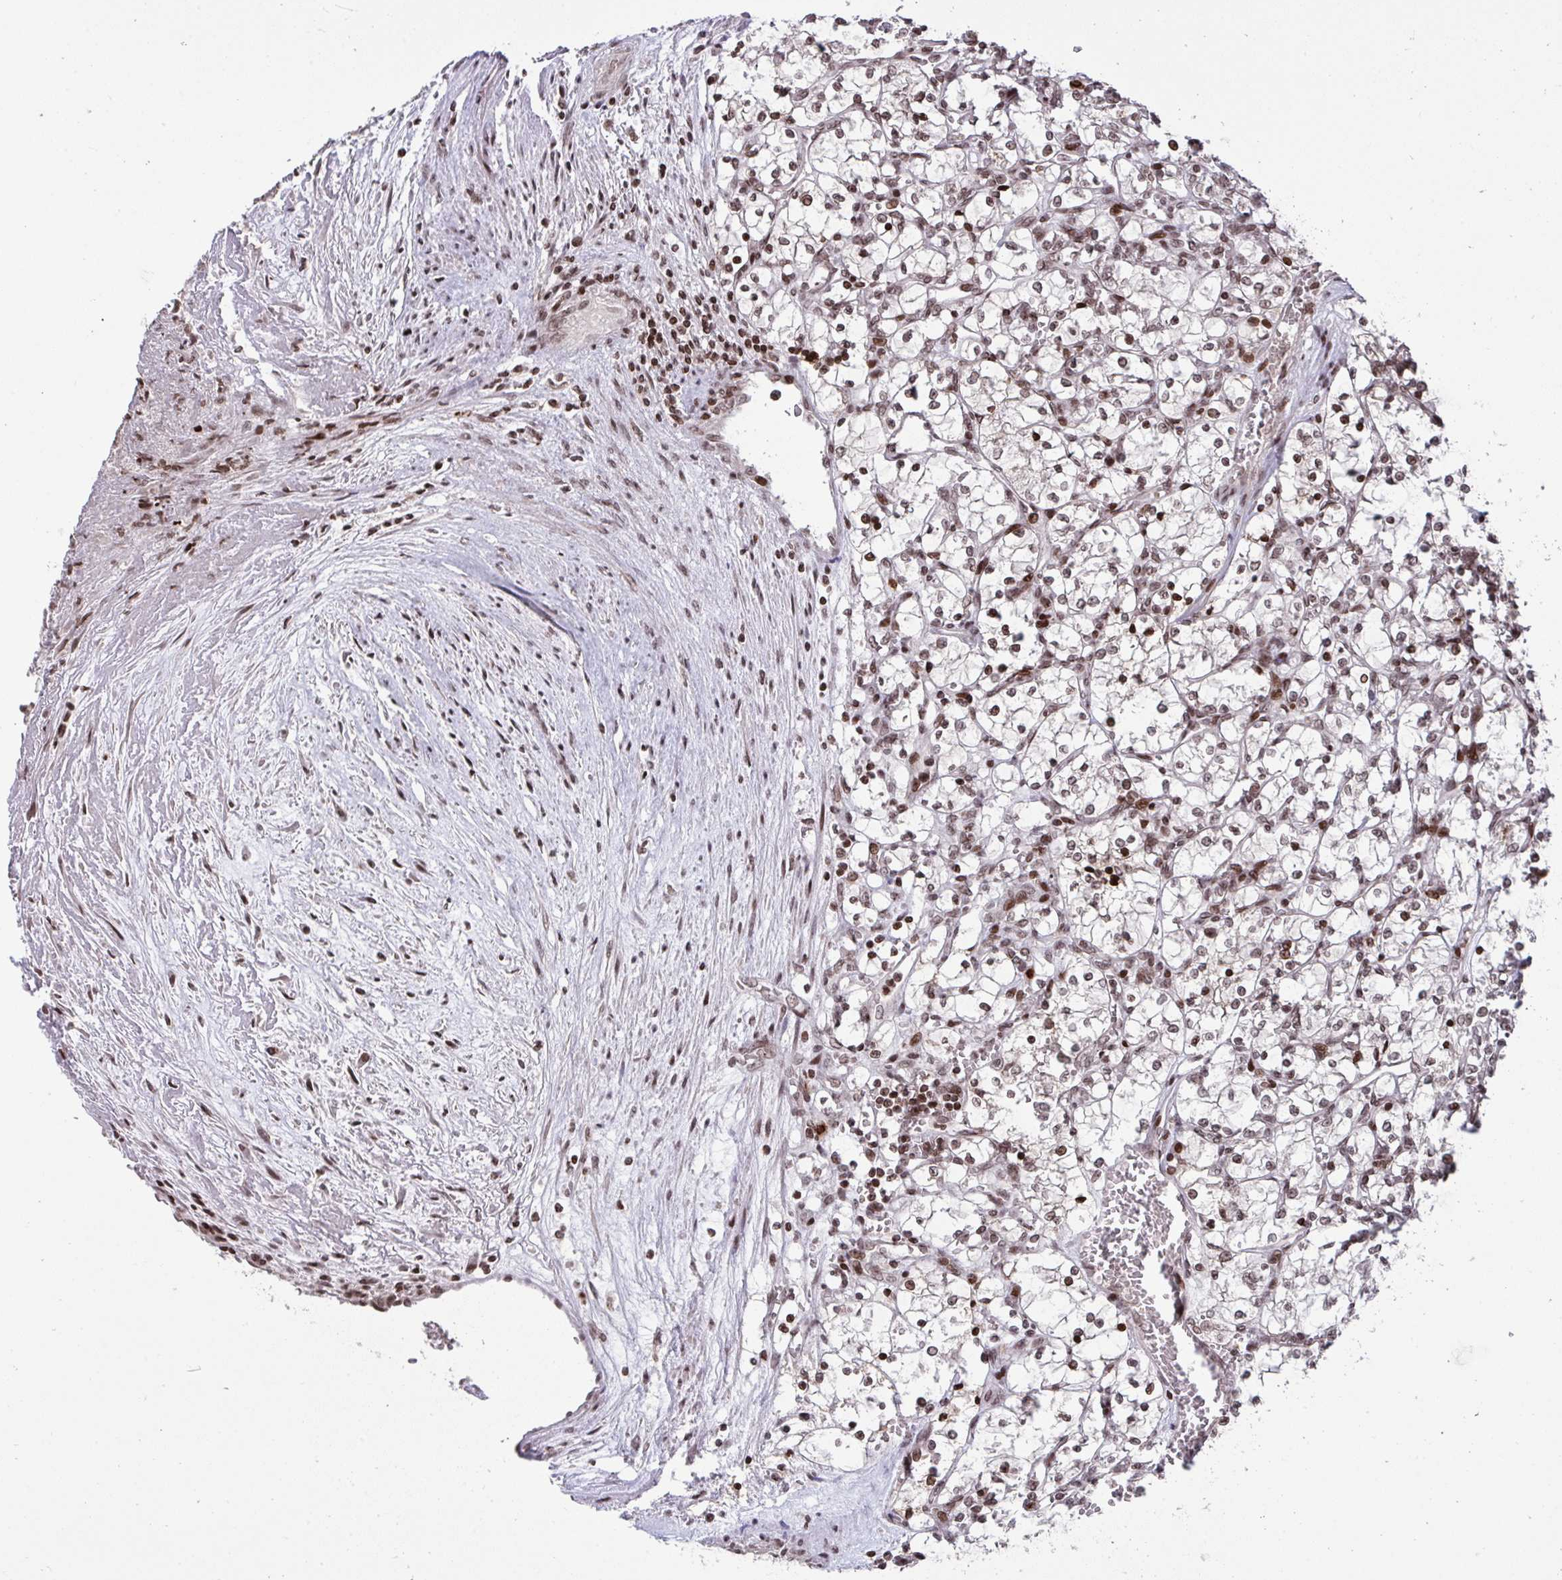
{"staining": {"intensity": "moderate", "quantity": ">75%", "location": "nuclear"}, "tissue": "renal cancer", "cell_type": "Tumor cells", "image_type": "cancer", "snomed": [{"axis": "morphology", "description": "Adenocarcinoma, NOS"}, {"axis": "topography", "description": "Kidney"}], "caption": "Immunohistochemistry micrograph of neoplastic tissue: renal cancer (adenocarcinoma) stained using immunohistochemistry (IHC) shows medium levels of moderate protein expression localized specifically in the nuclear of tumor cells, appearing as a nuclear brown color.", "gene": "NIP7", "patient": {"sex": "female", "age": 69}}